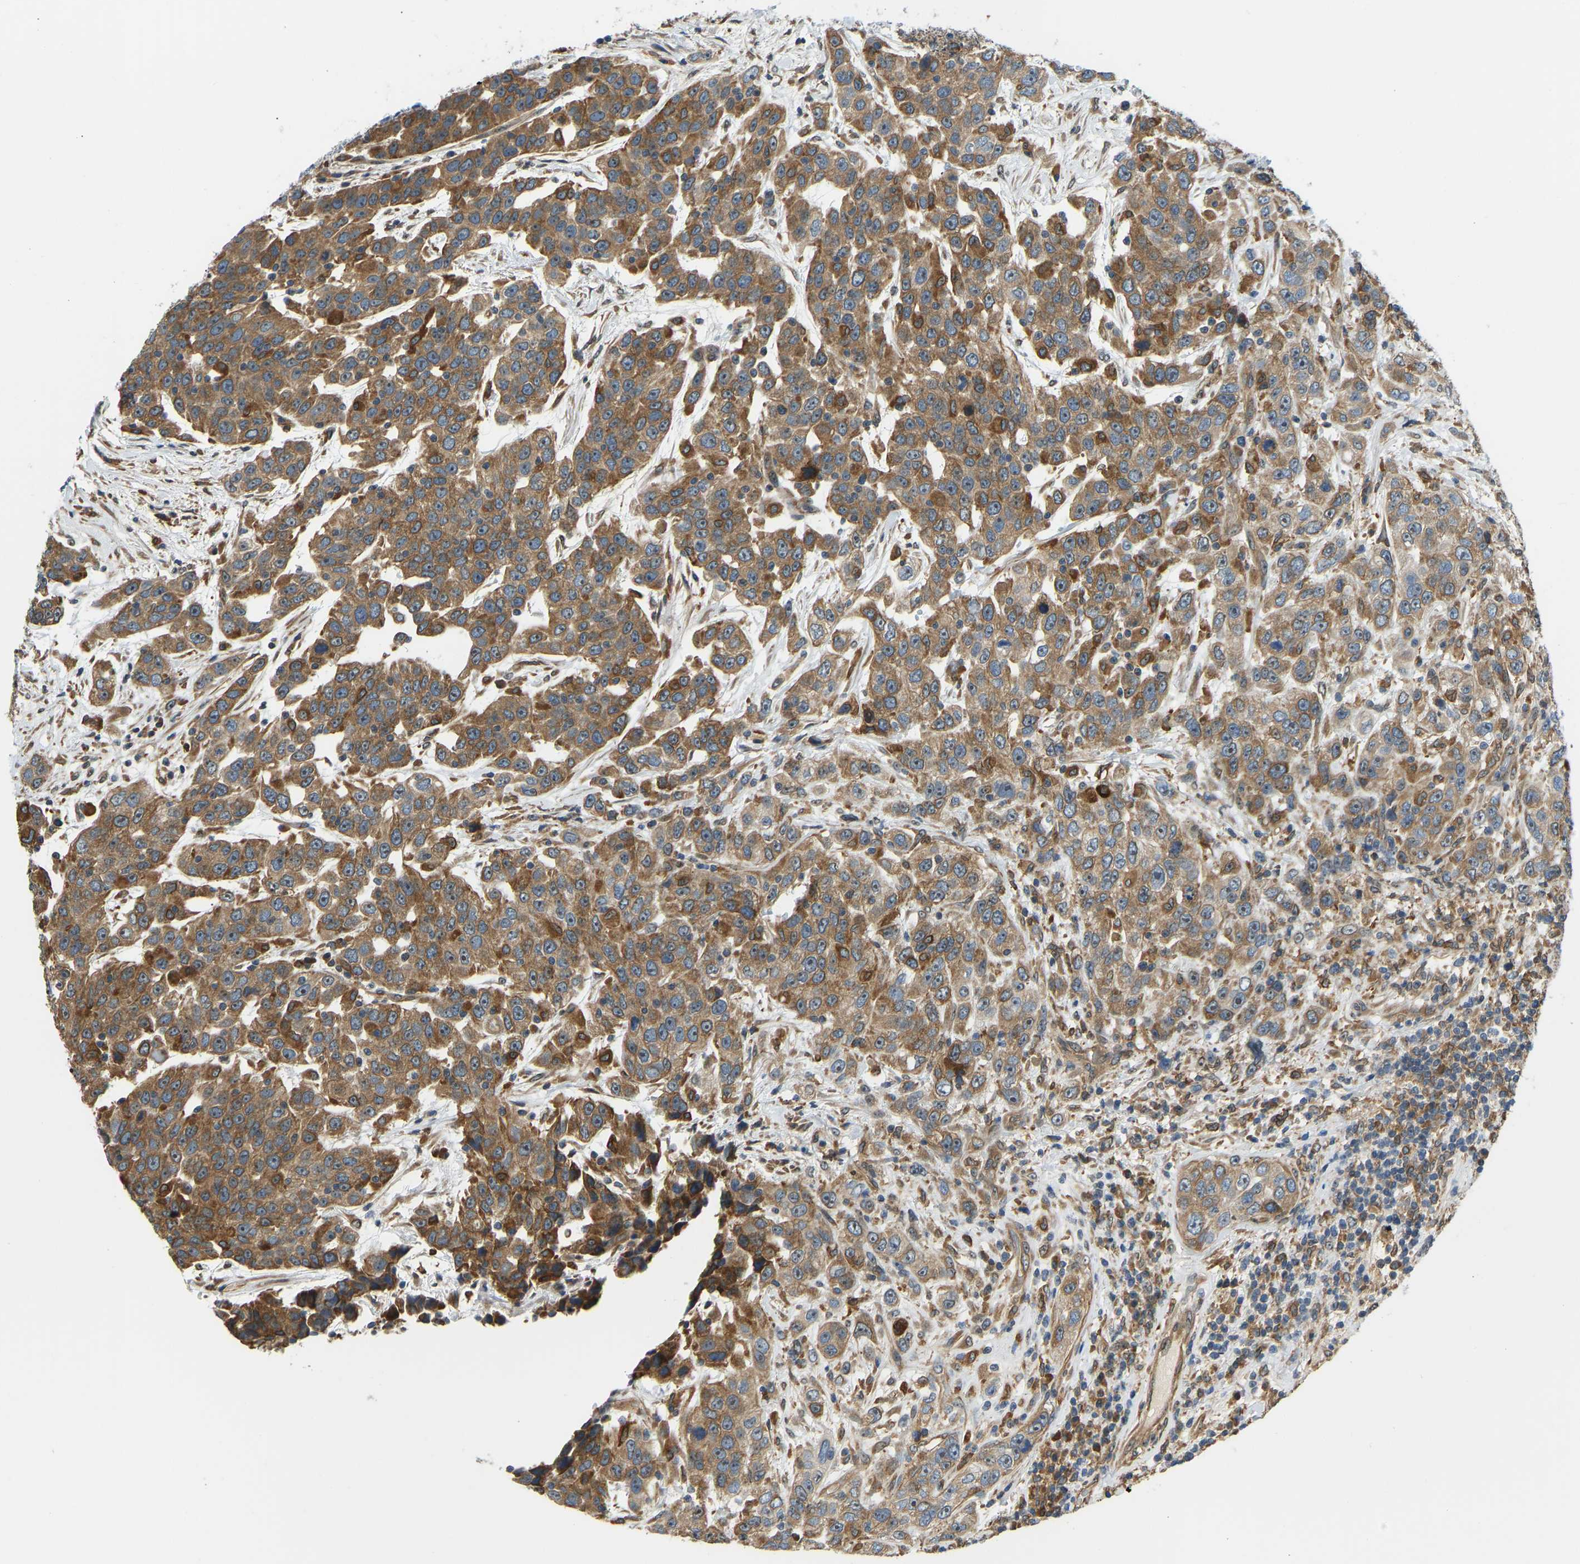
{"staining": {"intensity": "moderate", "quantity": ">75%", "location": "cytoplasmic/membranous"}, "tissue": "urothelial cancer", "cell_type": "Tumor cells", "image_type": "cancer", "snomed": [{"axis": "morphology", "description": "Urothelial carcinoma, High grade"}, {"axis": "topography", "description": "Urinary bladder"}], "caption": "IHC micrograph of neoplastic tissue: human high-grade urothelial carcinoma stained using immunohistochemistry shows medium levels of moderate protein expression localized specifically in the cytoplasmic/membranous of tumor cells, appearing as a cytoplasmic/membranous brown color.", "gene": "OS9", "patient": {"sex": "female", "age": 80}}